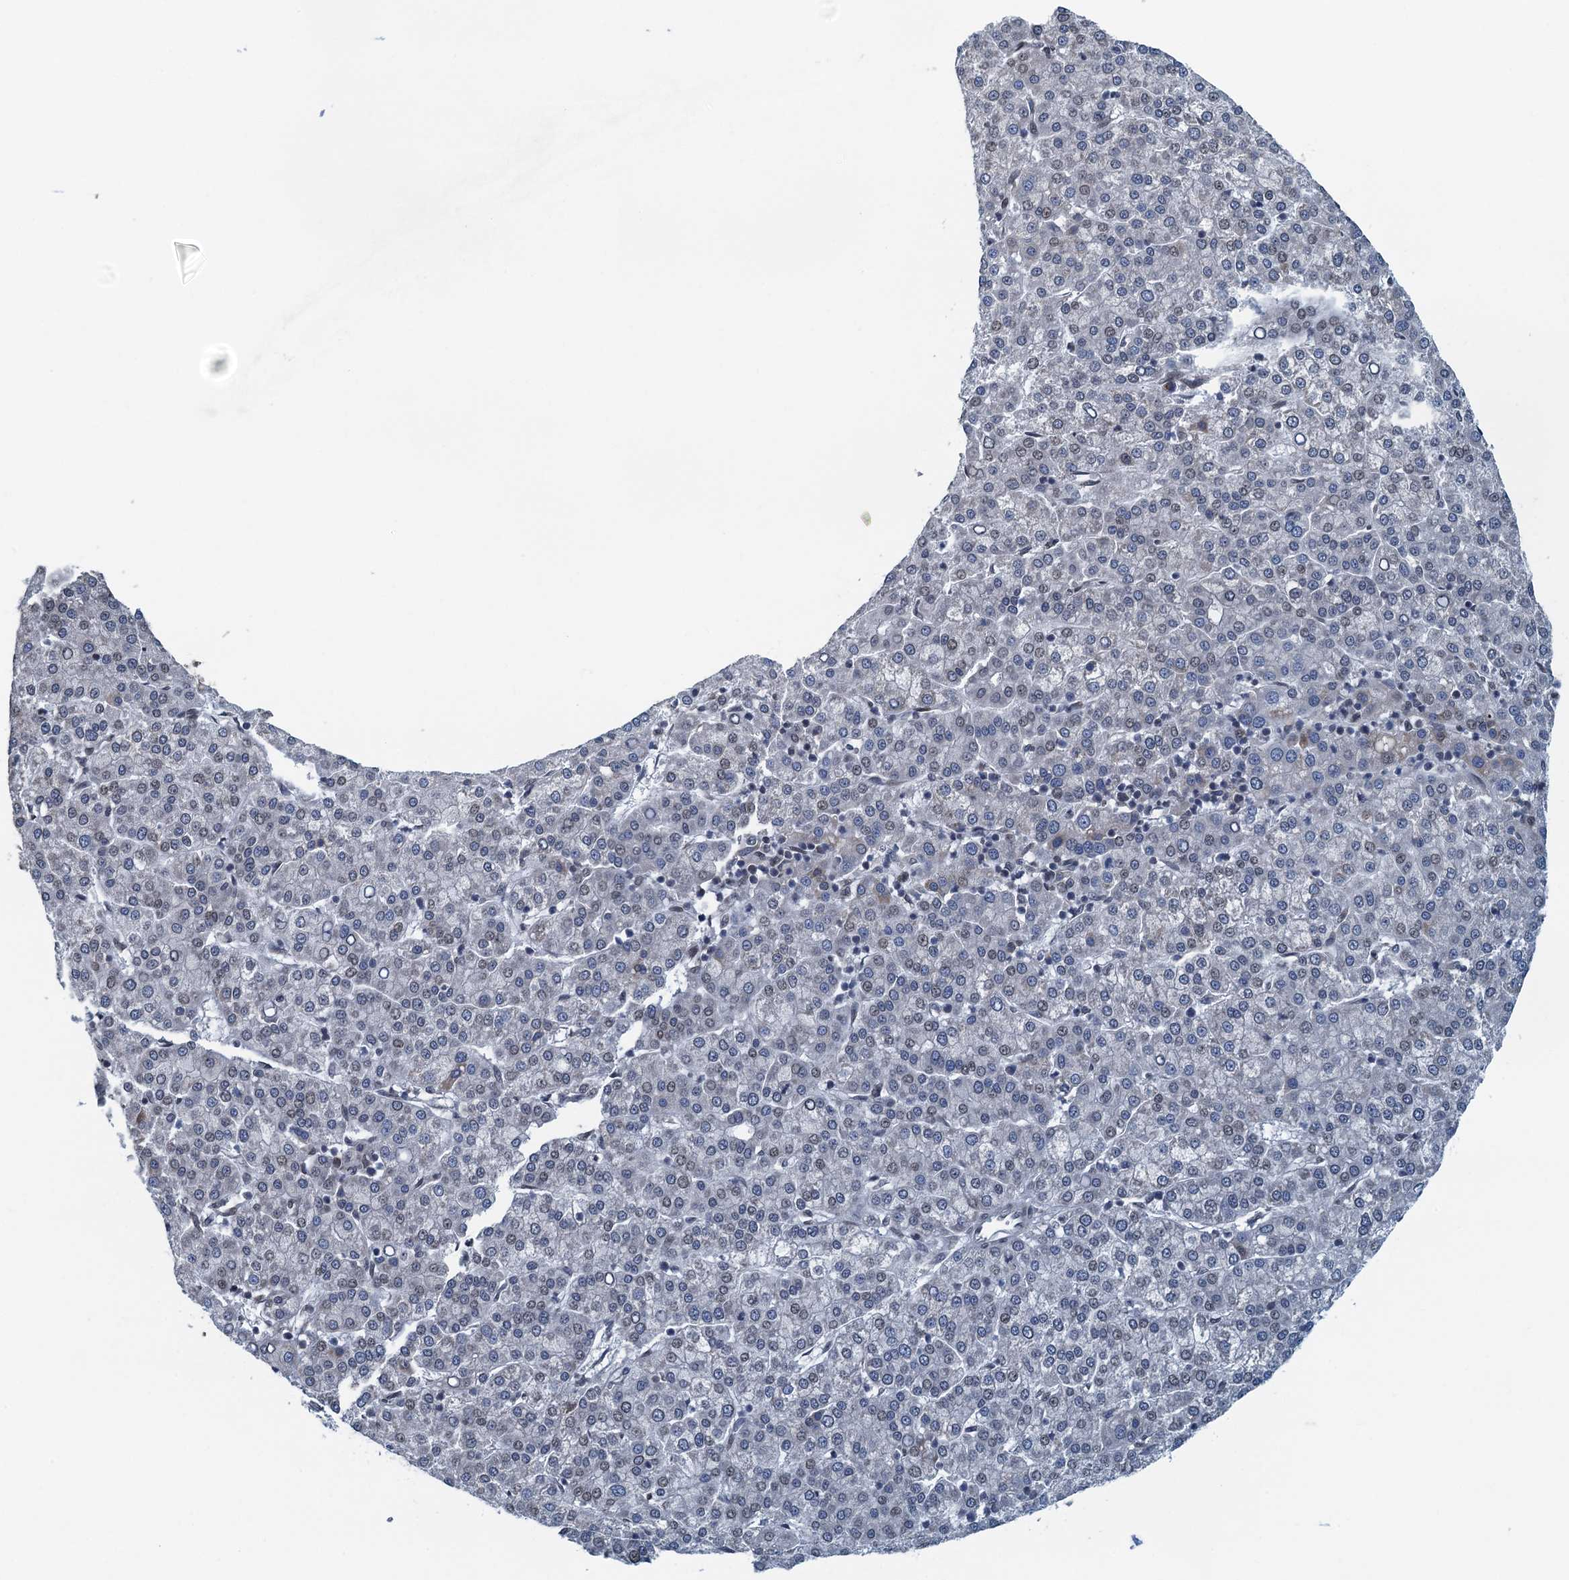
{"staining": {"intensity": "weak", "quantity": "<25%", "location": "cytoplasmic/membranous,nuclear"}, "tissue": "liver cancer", "cell_type": "Tumor cells", "image_type": "cancer", "snomed": [{"axis": "morphology", "description": "Carcinoma, Hepatocellular, NOS"}, {"axis": "topography", "description": "Liver"}], "caption": "Immunohistochemistry image of liver hepatocellular carcinoma stained for a protein (brown), which demonstrates no staining in tumor cells. (Brightfield microscopy of DAB immunohistochemistry at high magnification).", "gene": "CCDC34", "patient": {"sex": "female", "age": 58}}